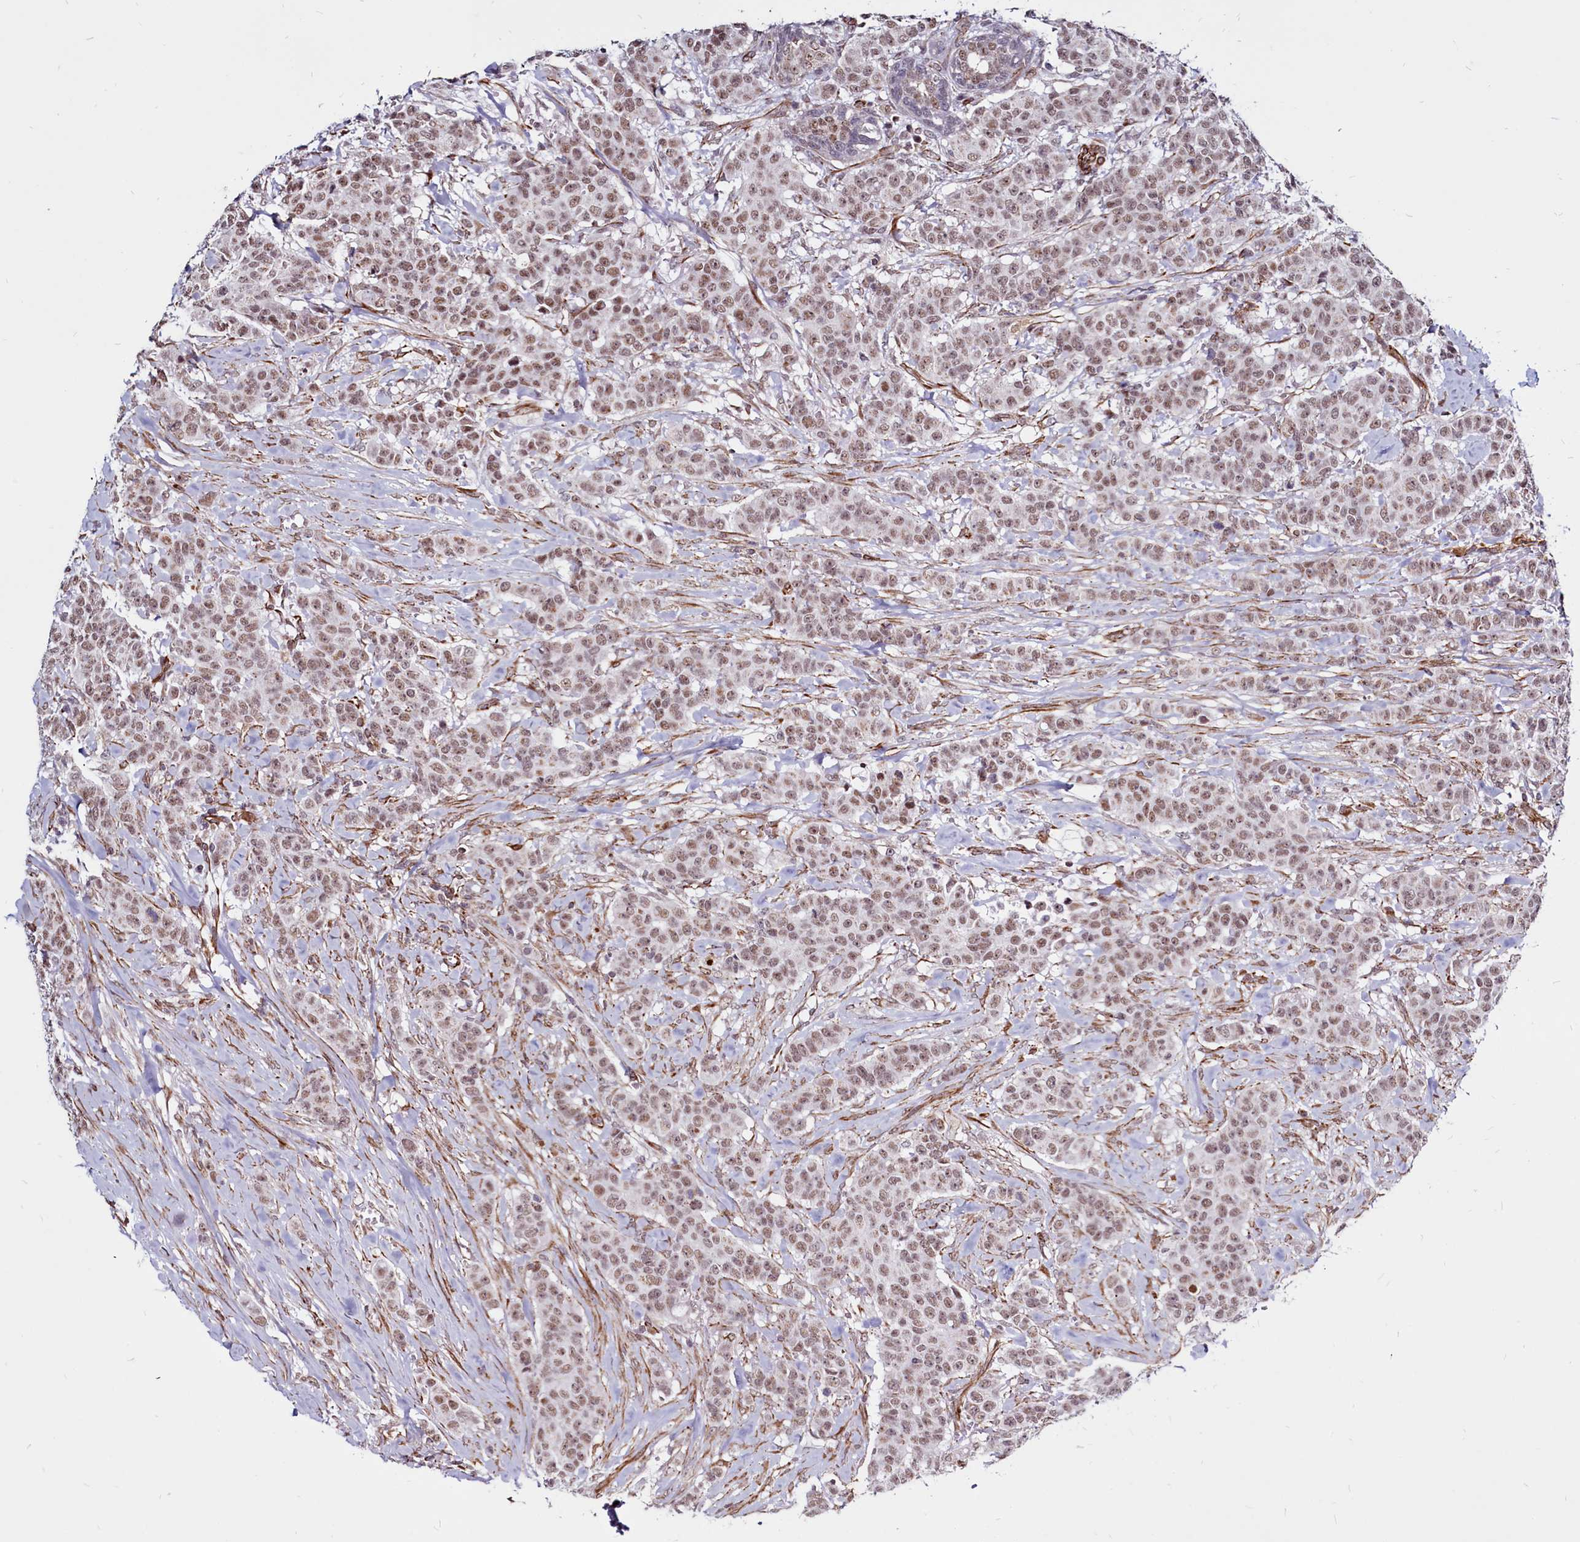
{"staining": {"intensity": "moderate", "quantity": ">75%", "location": "nuclear"}, "tissue": "breast cancer", "cell_type": "Tumor cells", "image_type": "cancer", "snomed": [{"axis": "morphology", "description": "Duct carcinoma"}, {"axis": "topography", "description": "Breast"}], "caption": "Protein expression analysis of invasive ductal carcinoma (breast) demonstrates moderate nuclear positivity in about >75% of tumor cells. (Brightfield microscopy of DAB IHC at high magnification).", "gene": "CLK3", "patient": {"sex": "female", "age": 40}}